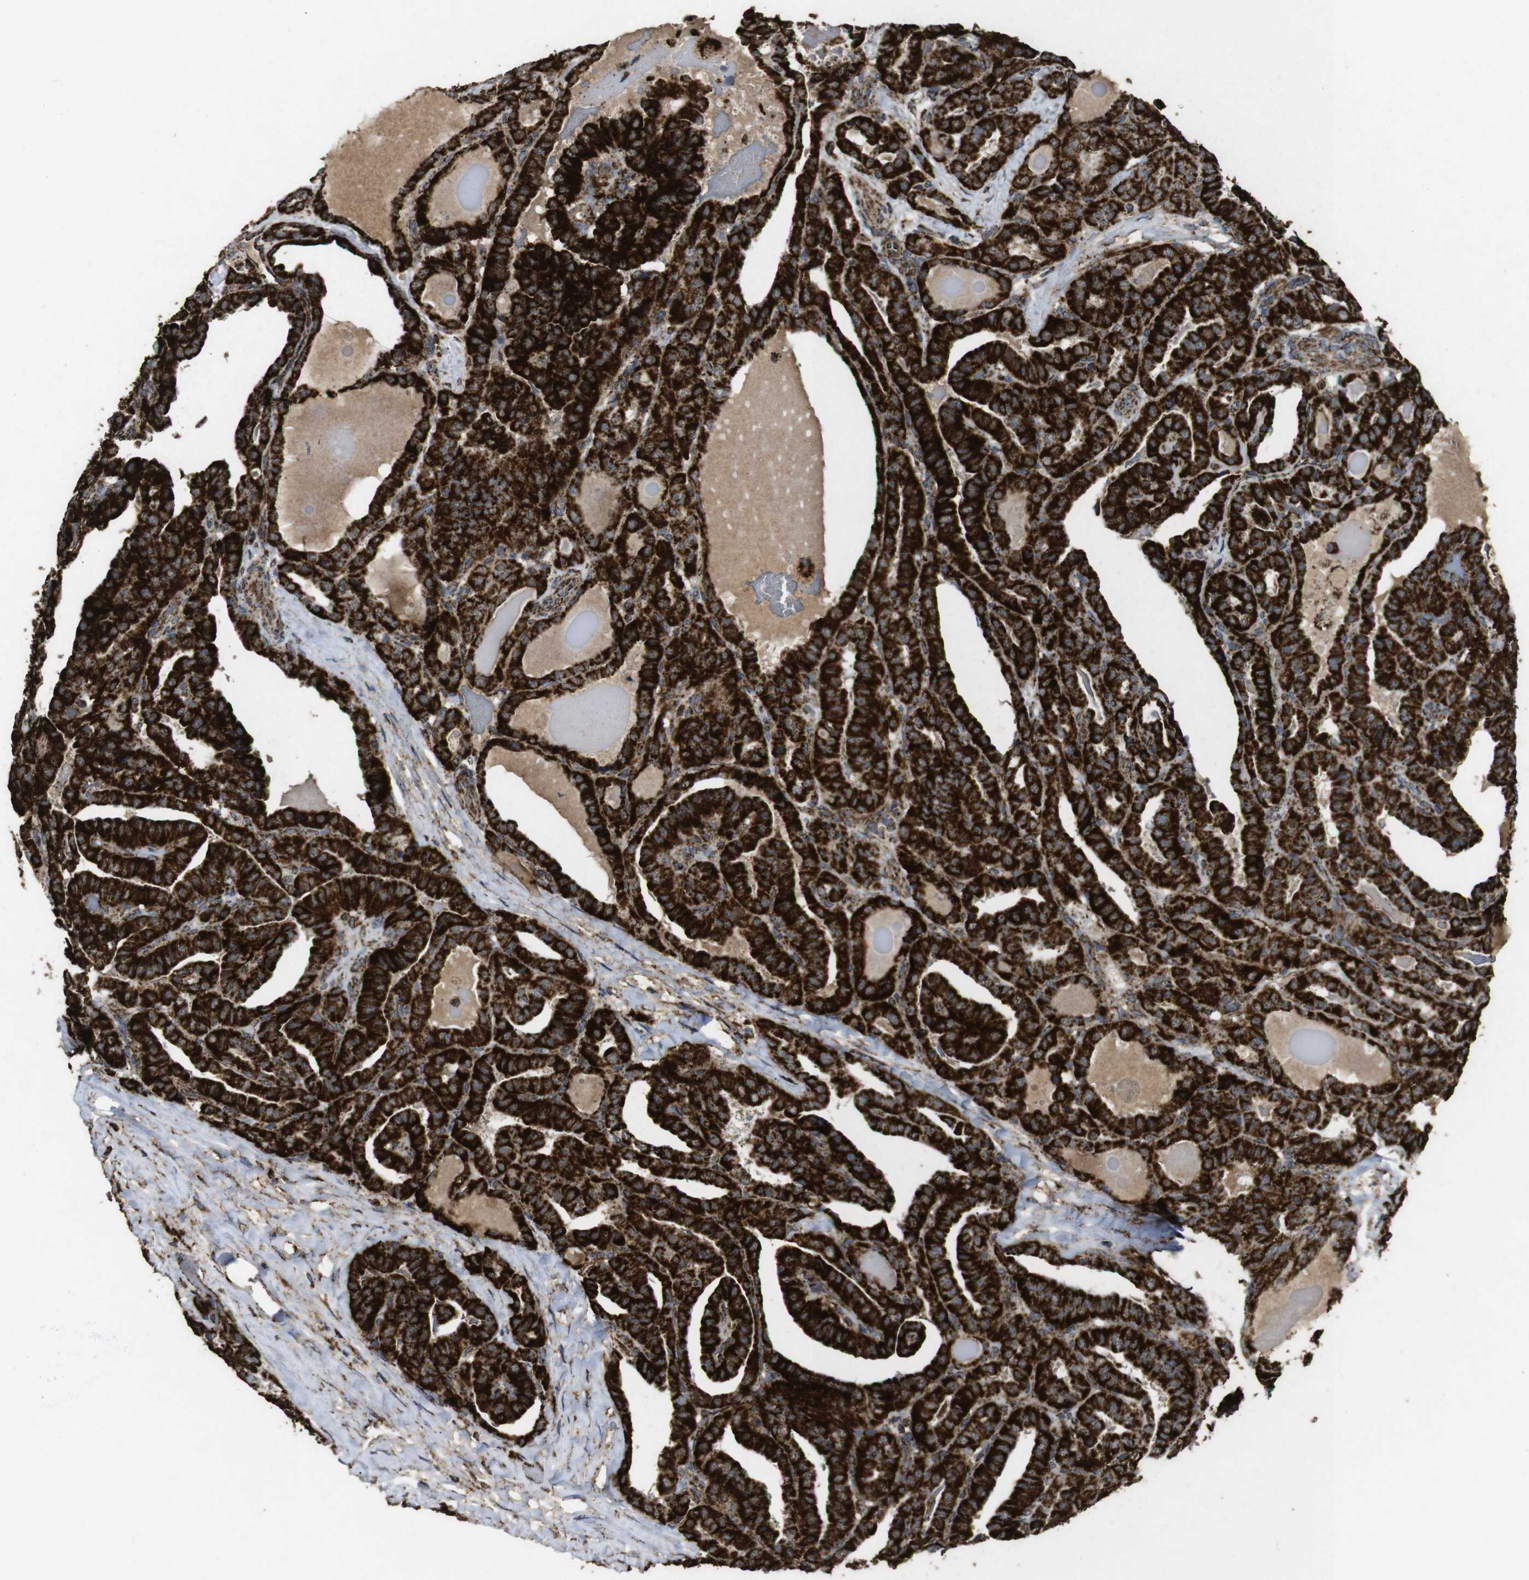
{"staining": {"intensity": "strong", "quantity": ">75%", "location": "cytoplasmic/membranous"}, "tissue": "thyroid cancer", "cell_type": "Tumor cells", "image_type": "cancer", "snomed": [{"axis": "morphology", "description": "Papillary adenocarcinoma, NOS"}, {"axis": "topography", "description": "Thyroid gland"}], "caption": "Immunohistochemistry (IHC) image of neoplastic tissue: papillary adenocarcinoma (thyroid) stained using immunohistochemistry exhibits high levels of strong protein expression localized specifically in the cytoplasmic/membranous of tumor cells, appearing as a cytoplasmic/membranous brown color.", "gene": "ATP5F1A", "patient": {"sex": "male", "age": 77}}